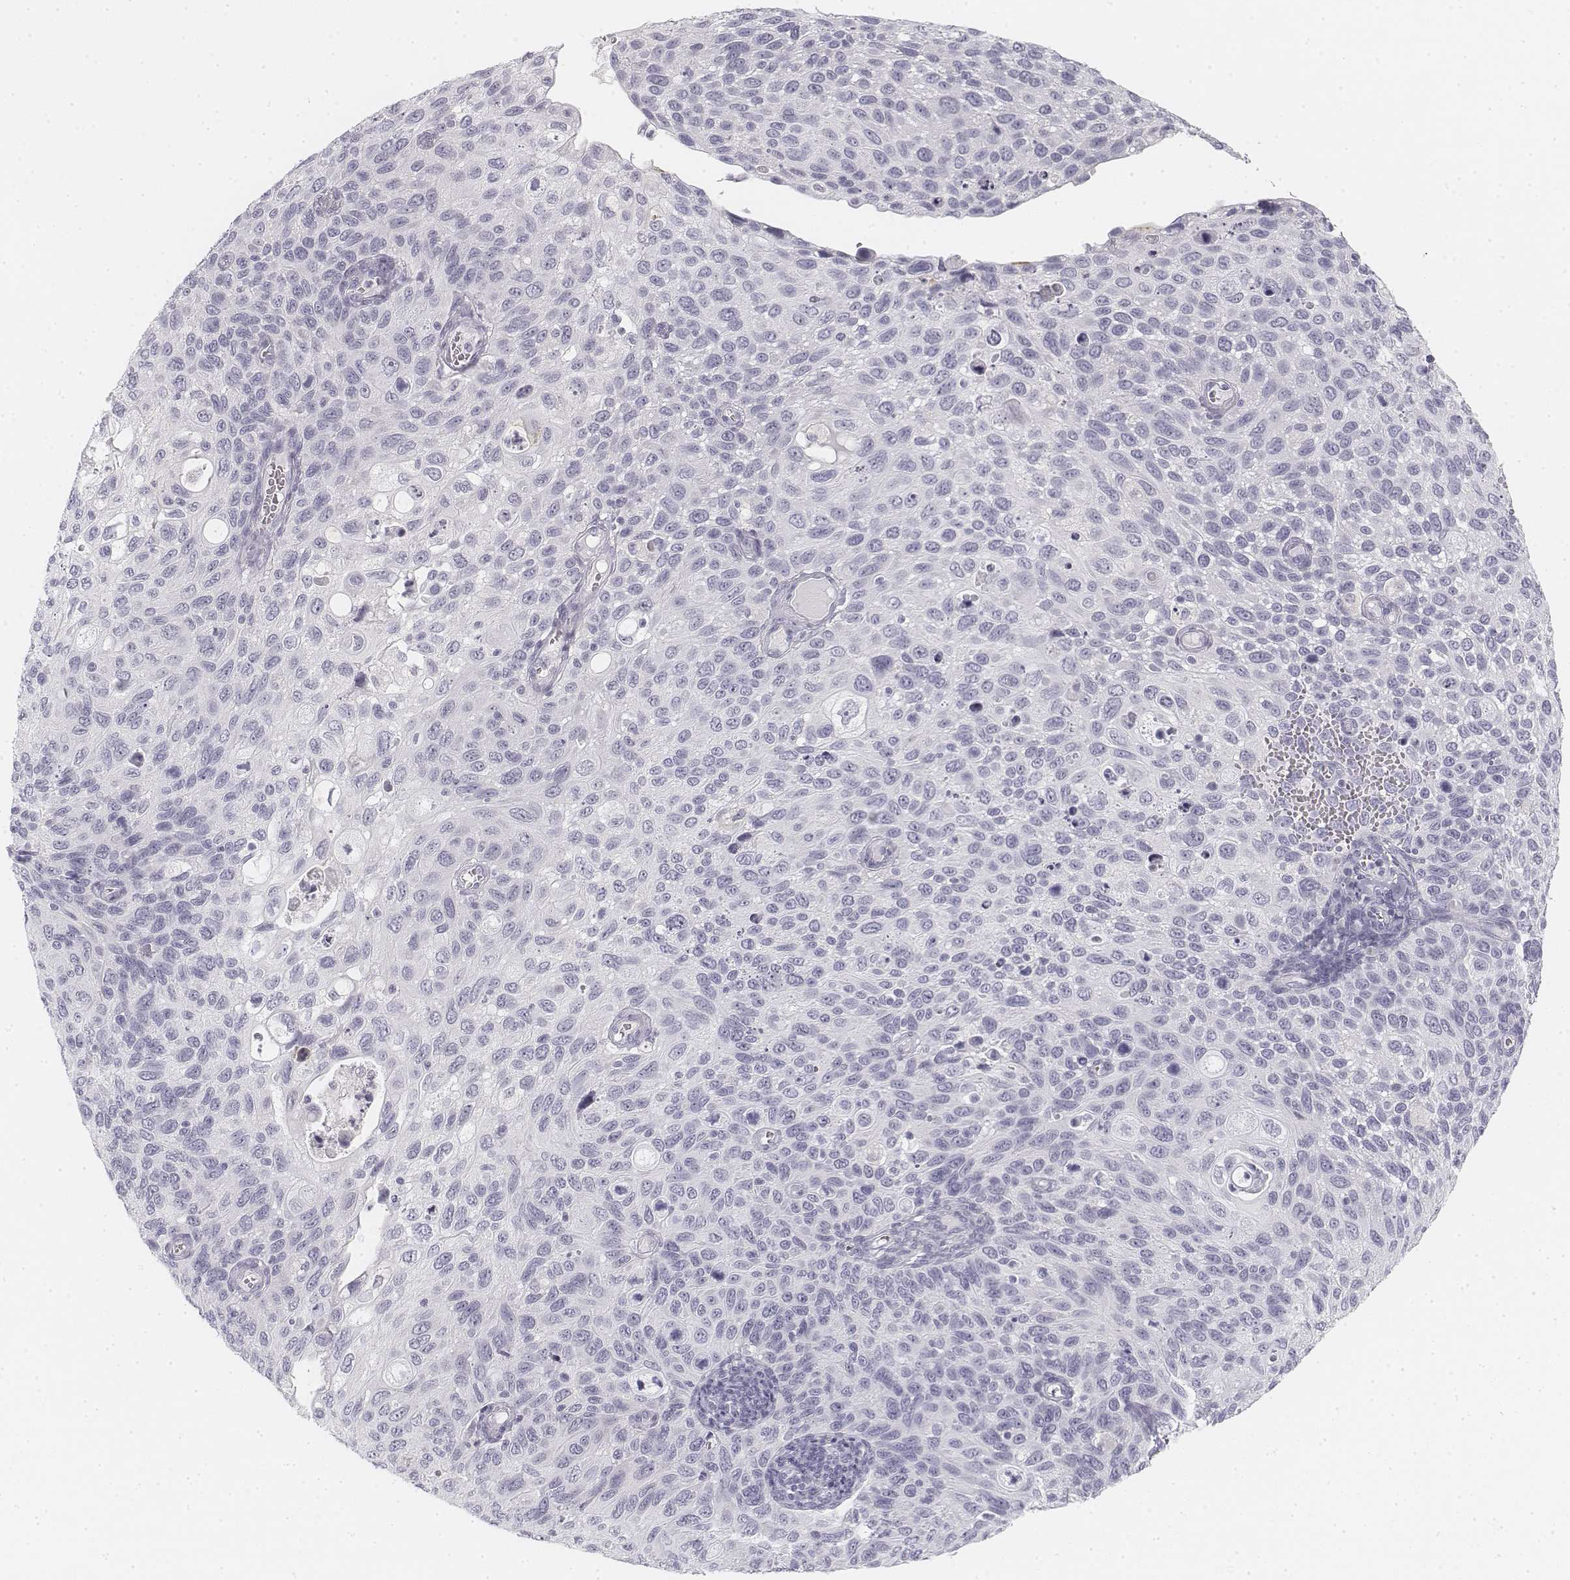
{"staining": {"intensity": "negative", "quantity": "none", "location": "none"}, "tissue": "cervical cancer", "cell_type": "Tumor cells", "image_type": "cancer", "snomed": [{"axis": "morphology", "description": "Squamous cell carcinoma, NOS"}, {"axis": "topography", "description": "Cervix"}], "caption": "Cervical squamous cell carcinoma was stained to show a protein in brown. There is no significant staining in tumor cells.", "gene": "KRT25", "patient": {"sex": "female", "age": 70}}